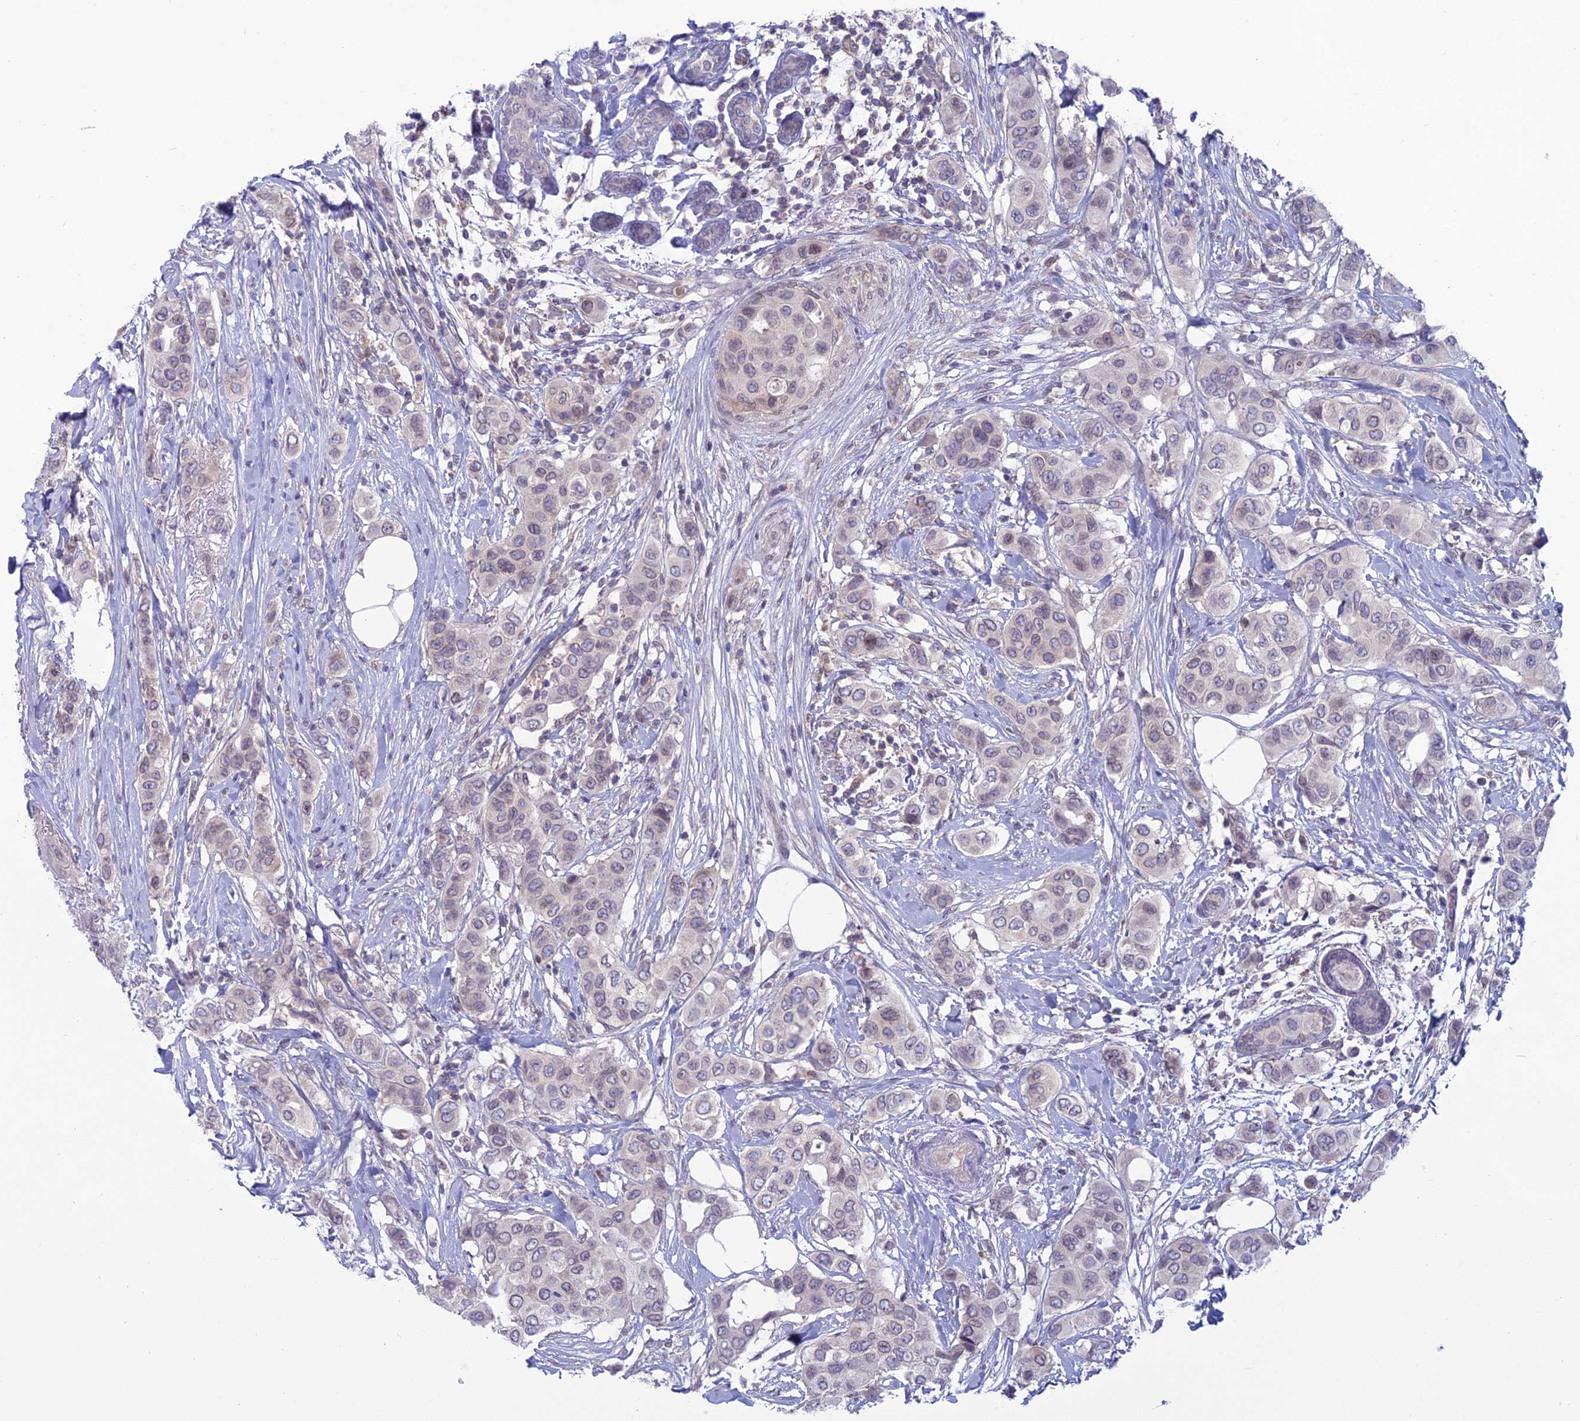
{"staining": {"intensity": "weak", "quantity": "<25%", "location": "cytoplasmic/membranous,nuclear"}, "tissue": "breast cancer", "cell_type": "Tumor cells", "image_type": "cancer", "snomed": [{"axis": "morphology", "description": "Lobular carcinoma"}, {"axis": "topography", "description": "Breast"}], "caption": "Breast cancer (lobular carcinoma) stained for a protein using immunohistochemistry (IHC) shows no positivity tumor cells.", "gene": "WDR46", "patient": {"sex": "female", "age": 51}}